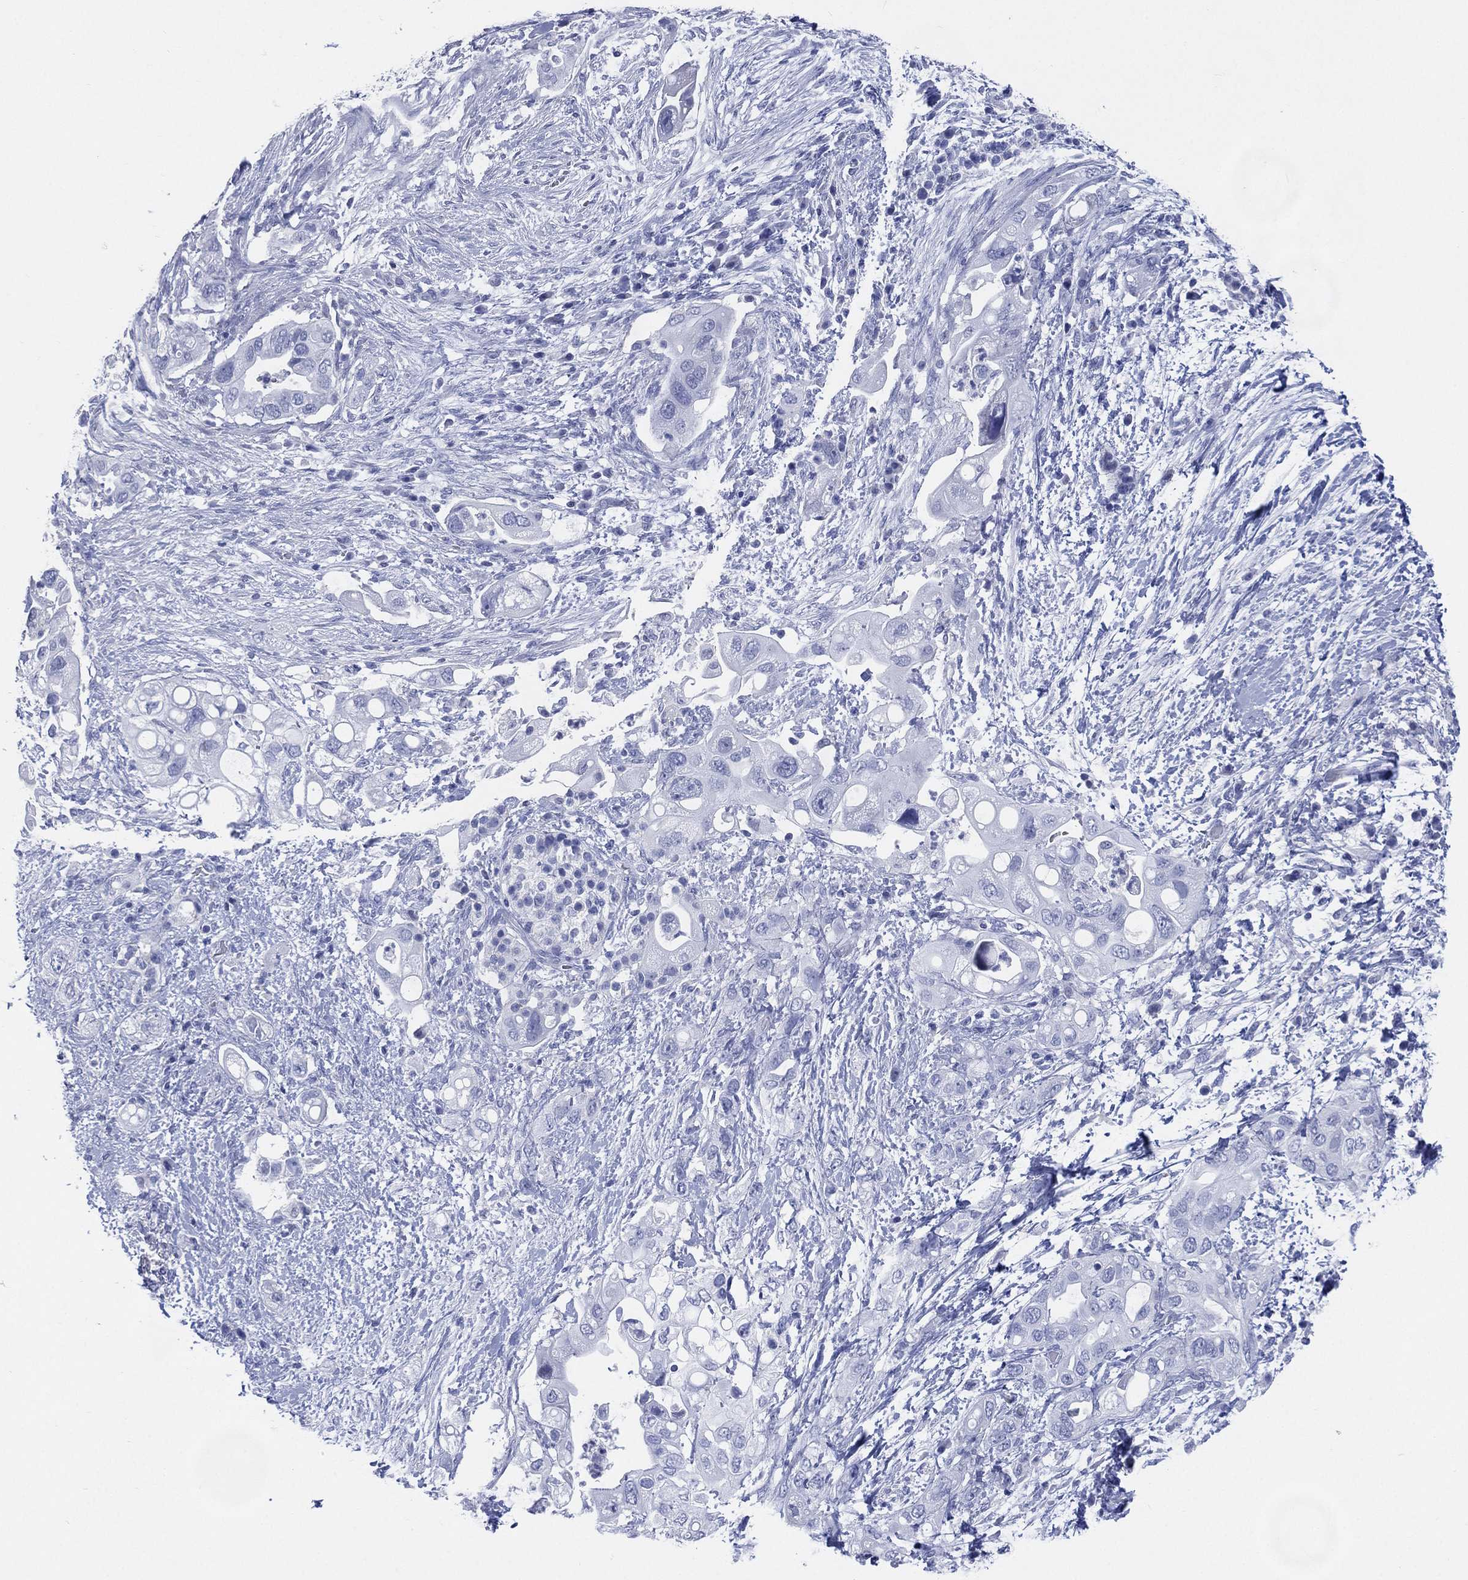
{"staining": {"intensity": "negative", "quantity": "none", "location": "none"}, "tissue": "pancreatic cancer", "cell_type": "Tumor cells", "image_type": "cancer", "snomed": [{"axis": "morphology", "description": "Adenocarcinoma, NOS"}, {"axis": "topography", "description": "Pancreas"}], "caption": "The photomicrograph exhibits no significant positivity in tumor cells of pancreatic cancer (adenocarcinoma). (Stains: DAB (3,3'-diaminobenzidine) immunohistochemistry with hematoxylin counter stain, Microscopy: brightfield microscopy at high magnification).", "gene": "TMEM247", "patient": {"sex": "female", "age": 72}}